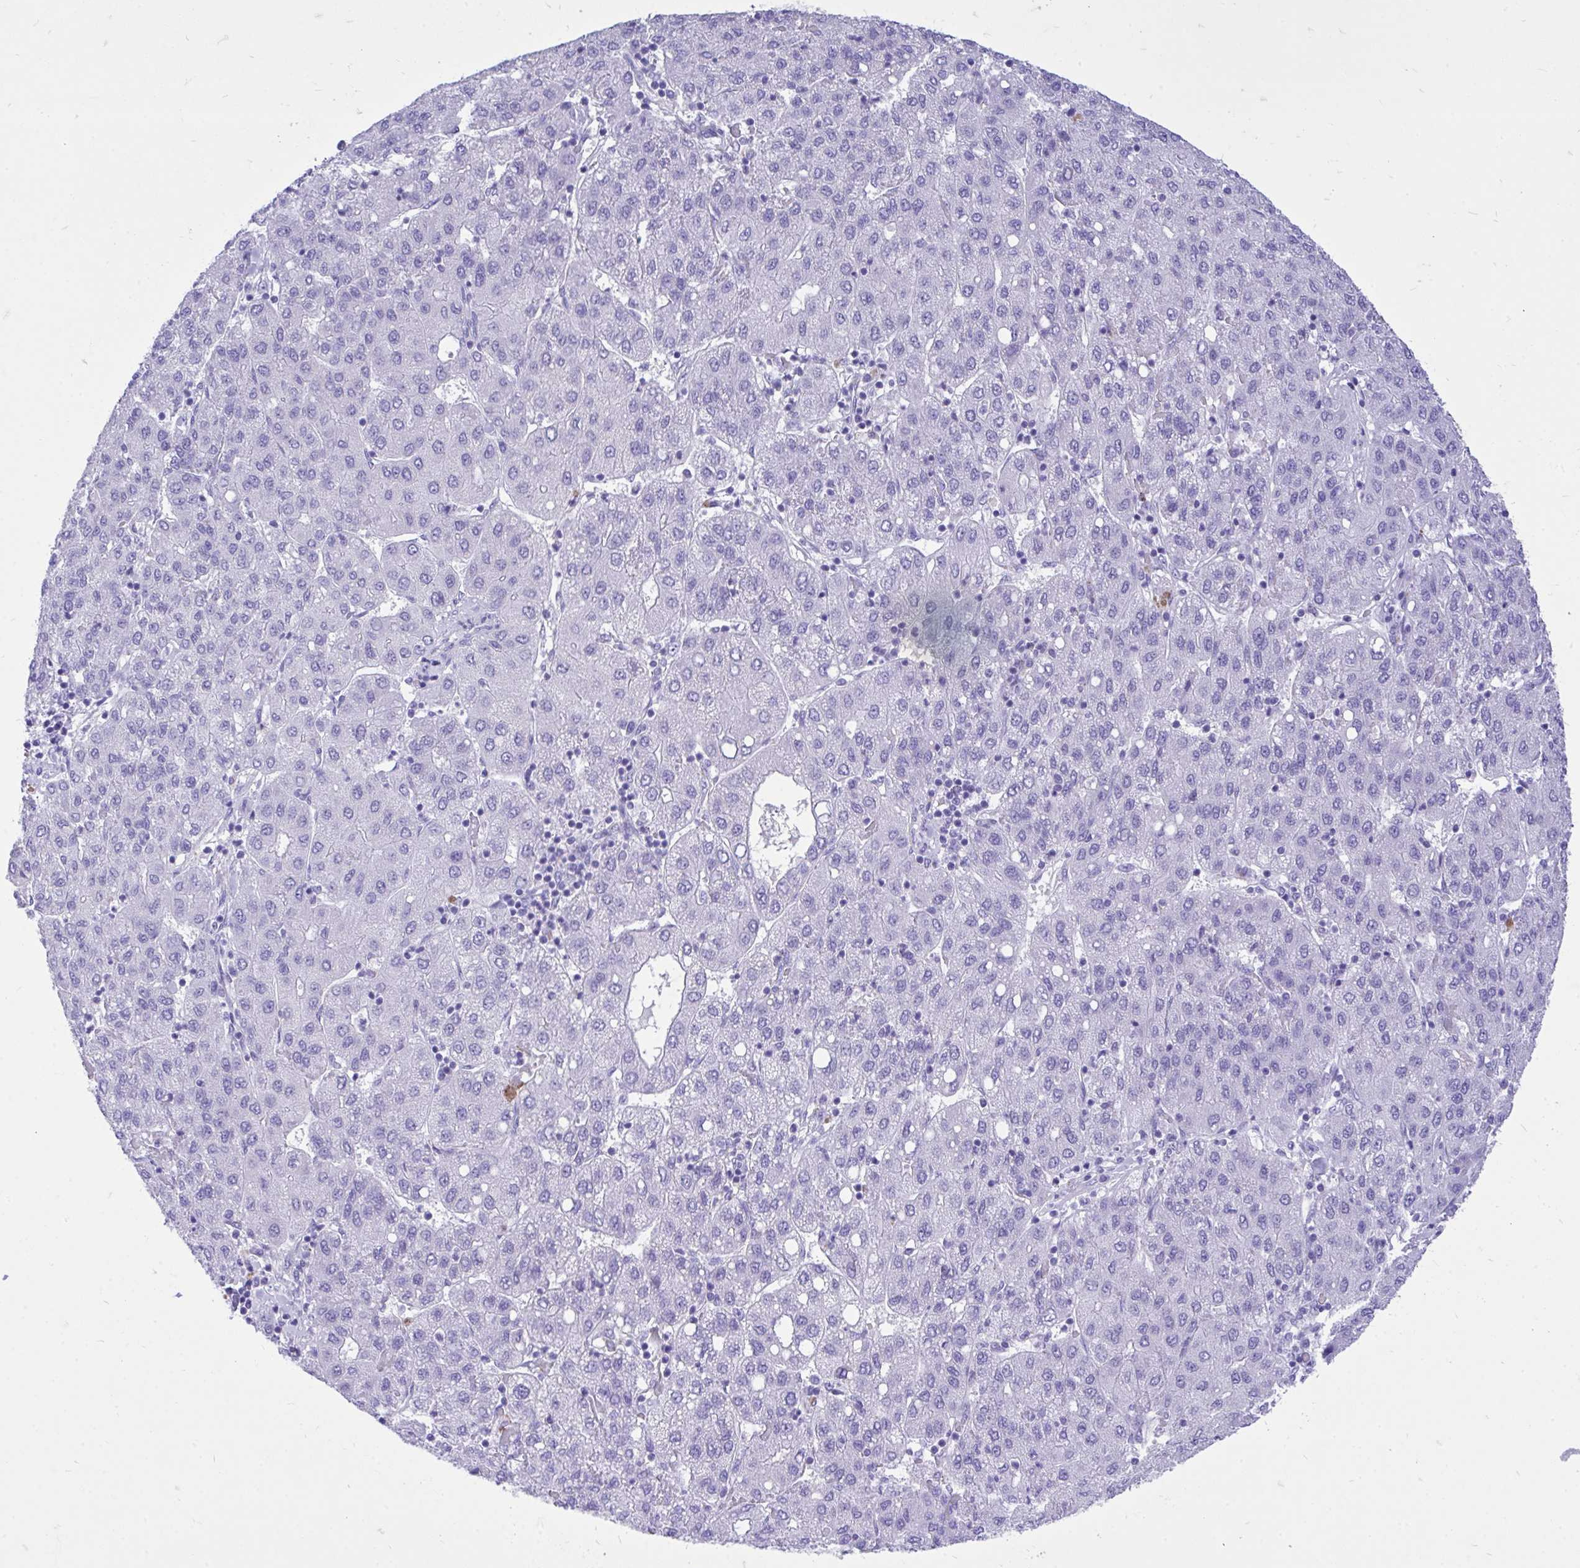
{"staining": {"intensity": "negative", "quantity": "none", "location": "none"}, "tissue": "liver cancer", "cell_type": "Tumor cells", "image_type": "cancer", "snomed": [{"axis": "morphology", "description": "Carcinoma, Hepatocellular, NOS"}, {"axis": "topography", "description": "Liver"}], "caption": "The immunohistochemistry (IHC) image has no significant staining in tumor cells of liver hepatocellular carcinoma tissue.", "gene": "MON1A", "patient": {"sex": "male", "age": 65}}